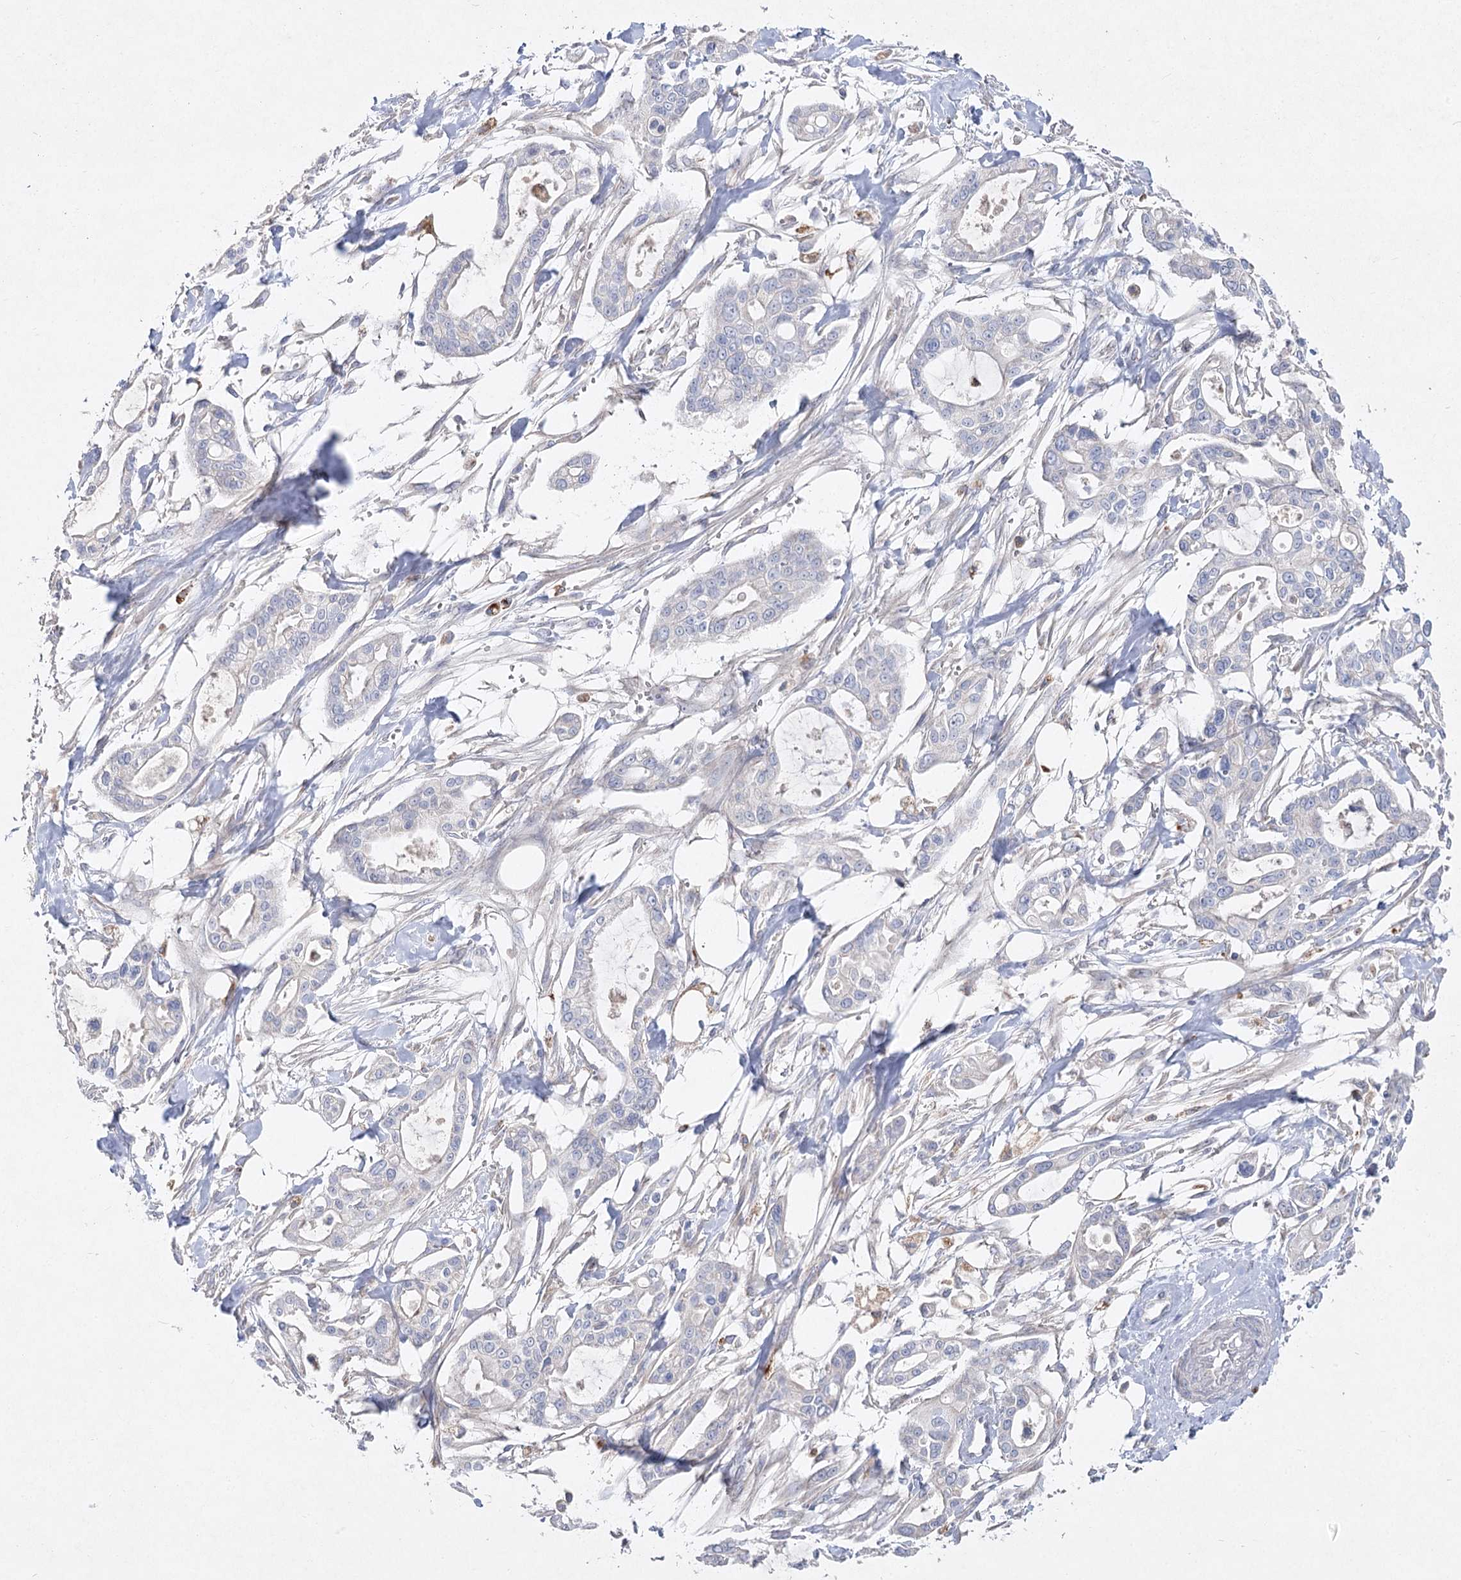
{"staining": {"intensity": "negative", "quantity": "none", "location": "none"}, "tissue": "pancreatic cancer", "cell_type": "Tumor cells", "image_type": "cancer", "snomed": [{"axis": "morphology", "description": "Adenocarcinoma, NOS"}, {"axis": "topography", "description": "Pancreas"}], "caption": "This is an IHC micrograph of human pancreatic cancer (adenocarcinoma). There is no positivity in tumor cells.", "gene": "TMEM187", "patient": {"sex": "male", "age": 68}}